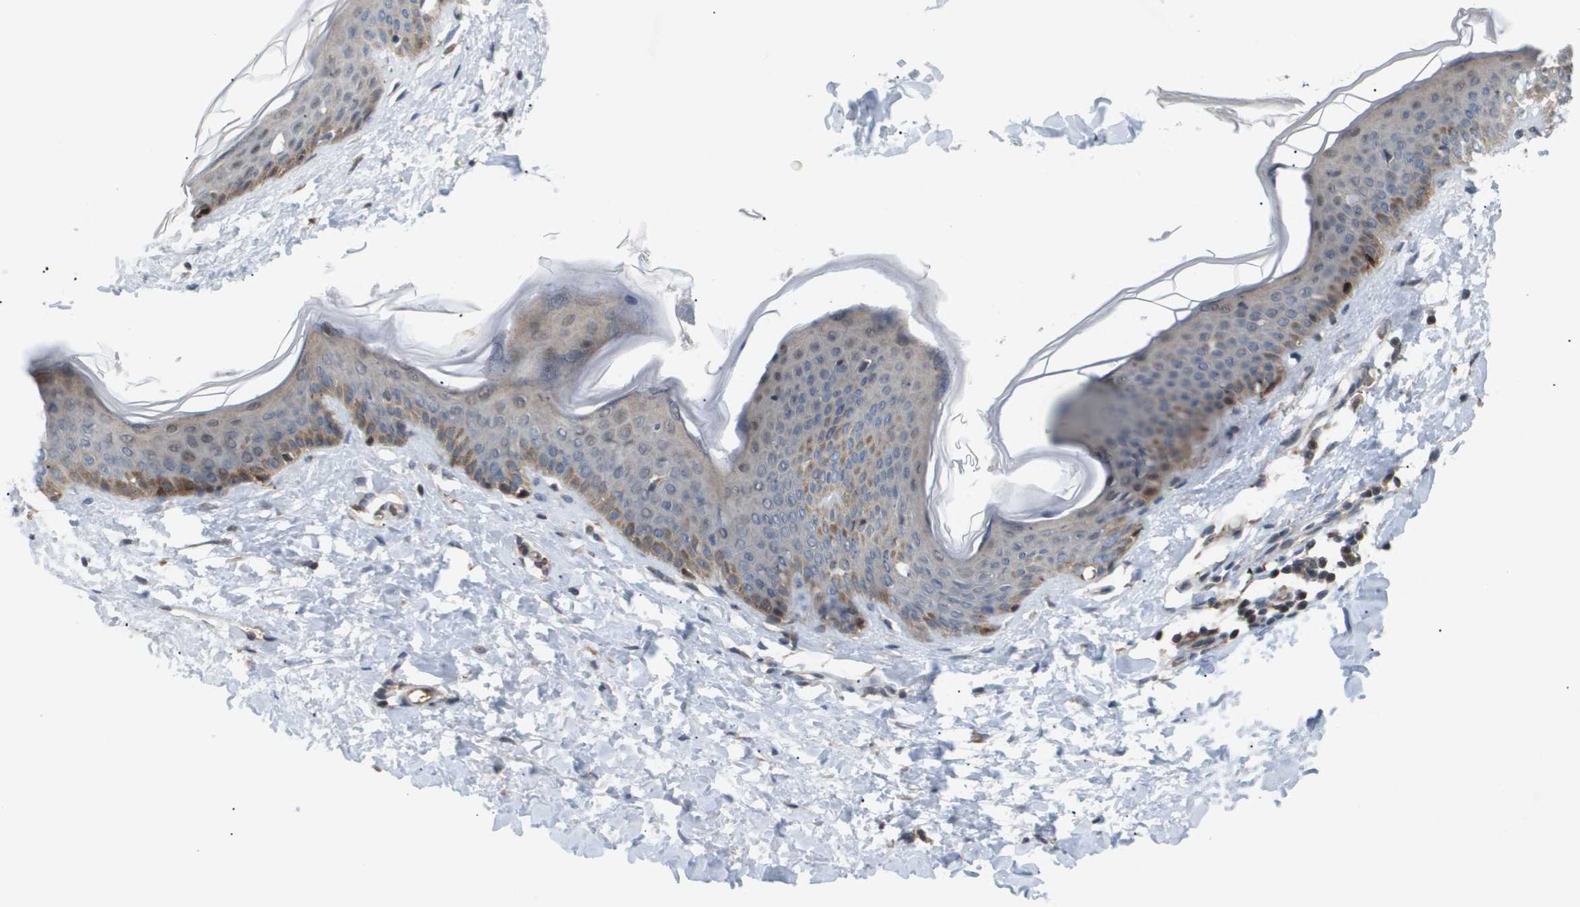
{"staining": {"intensity": "moderate", "quantity": ">75%", "location": "cytoplasmic/membranous"}, "tissue": "skin", "cell_type": "Fibroblasts", "image_type": "normal", "snomed": [{"axis": "morphology", "description": "Normal tissue, NOS"}, {"axis": "topography", "description": "Skin"}], "caption": "Immunohistochemical staining of benign human skin shows medium levels of moderate cytoplasmic/membranous expression in about >75% of fibroblasts.", "gene": "PDGFB", "patient": {"sex": "female", "age": 17}}